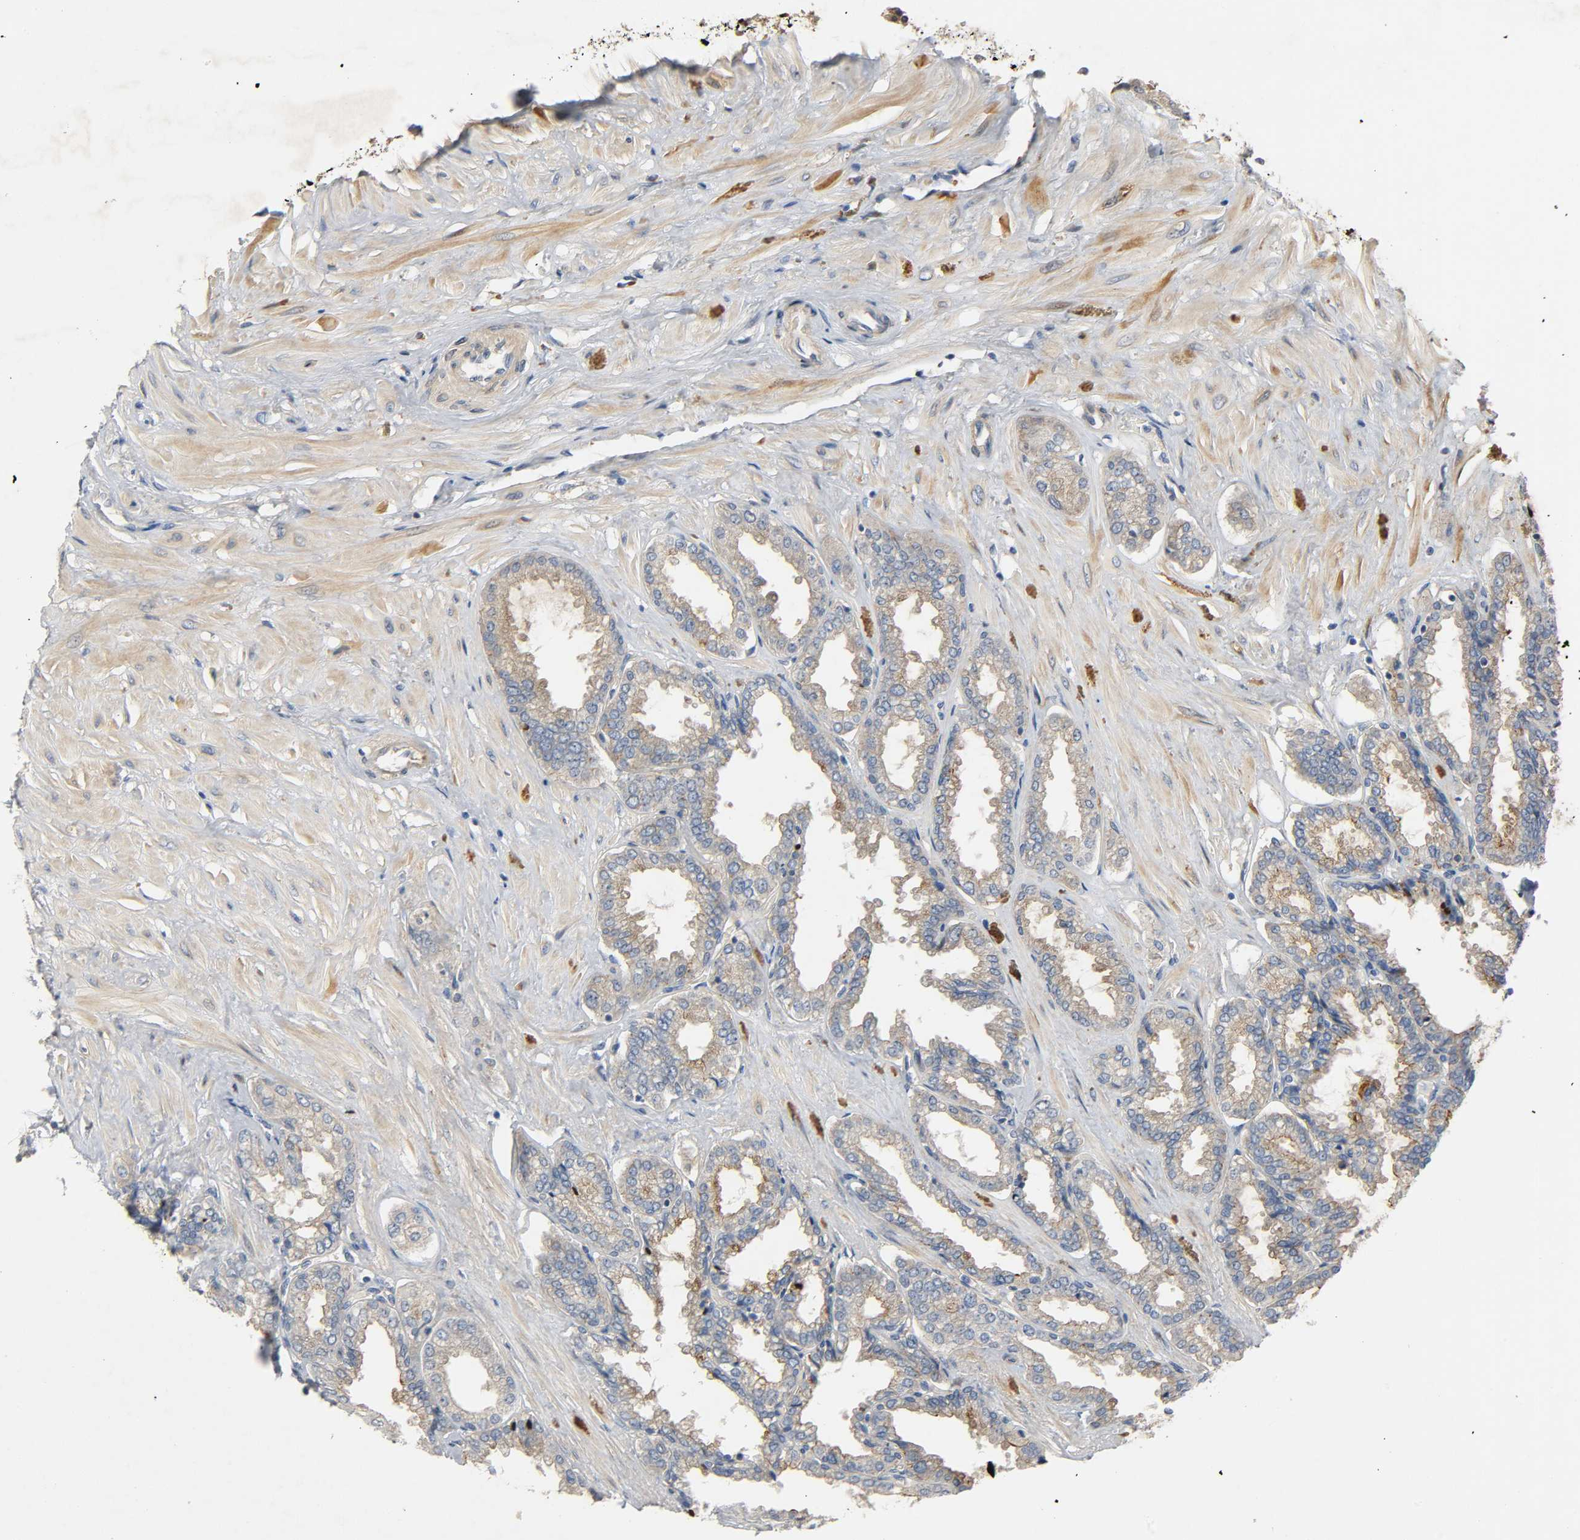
{"staining": {"intensity": "strong", "quantity": ">75%", "location": "cytoplasmic/membranous"}, "tissue": "seminal vesicle", "cell_type": "Glandular cells", "image_type": "normal", "snomed": [{"axis": "morphology", "description": "Normal tissue, NOS"}, {"axis": "topography", "description": "Seminal veicle"}], "caption": "A brown stain shows strong cytoplasmic/membranous positivity of a protein in glandular cells of benign human seminal vesicle. The staining was performed using DAB (3,3'-diaminobenzidine), with brown indicating positive protein expression. Nuclei are stained blue with hematoxylin.", "gene": "ARPC1A", "patient": {"sex": "male", "age": 46}}